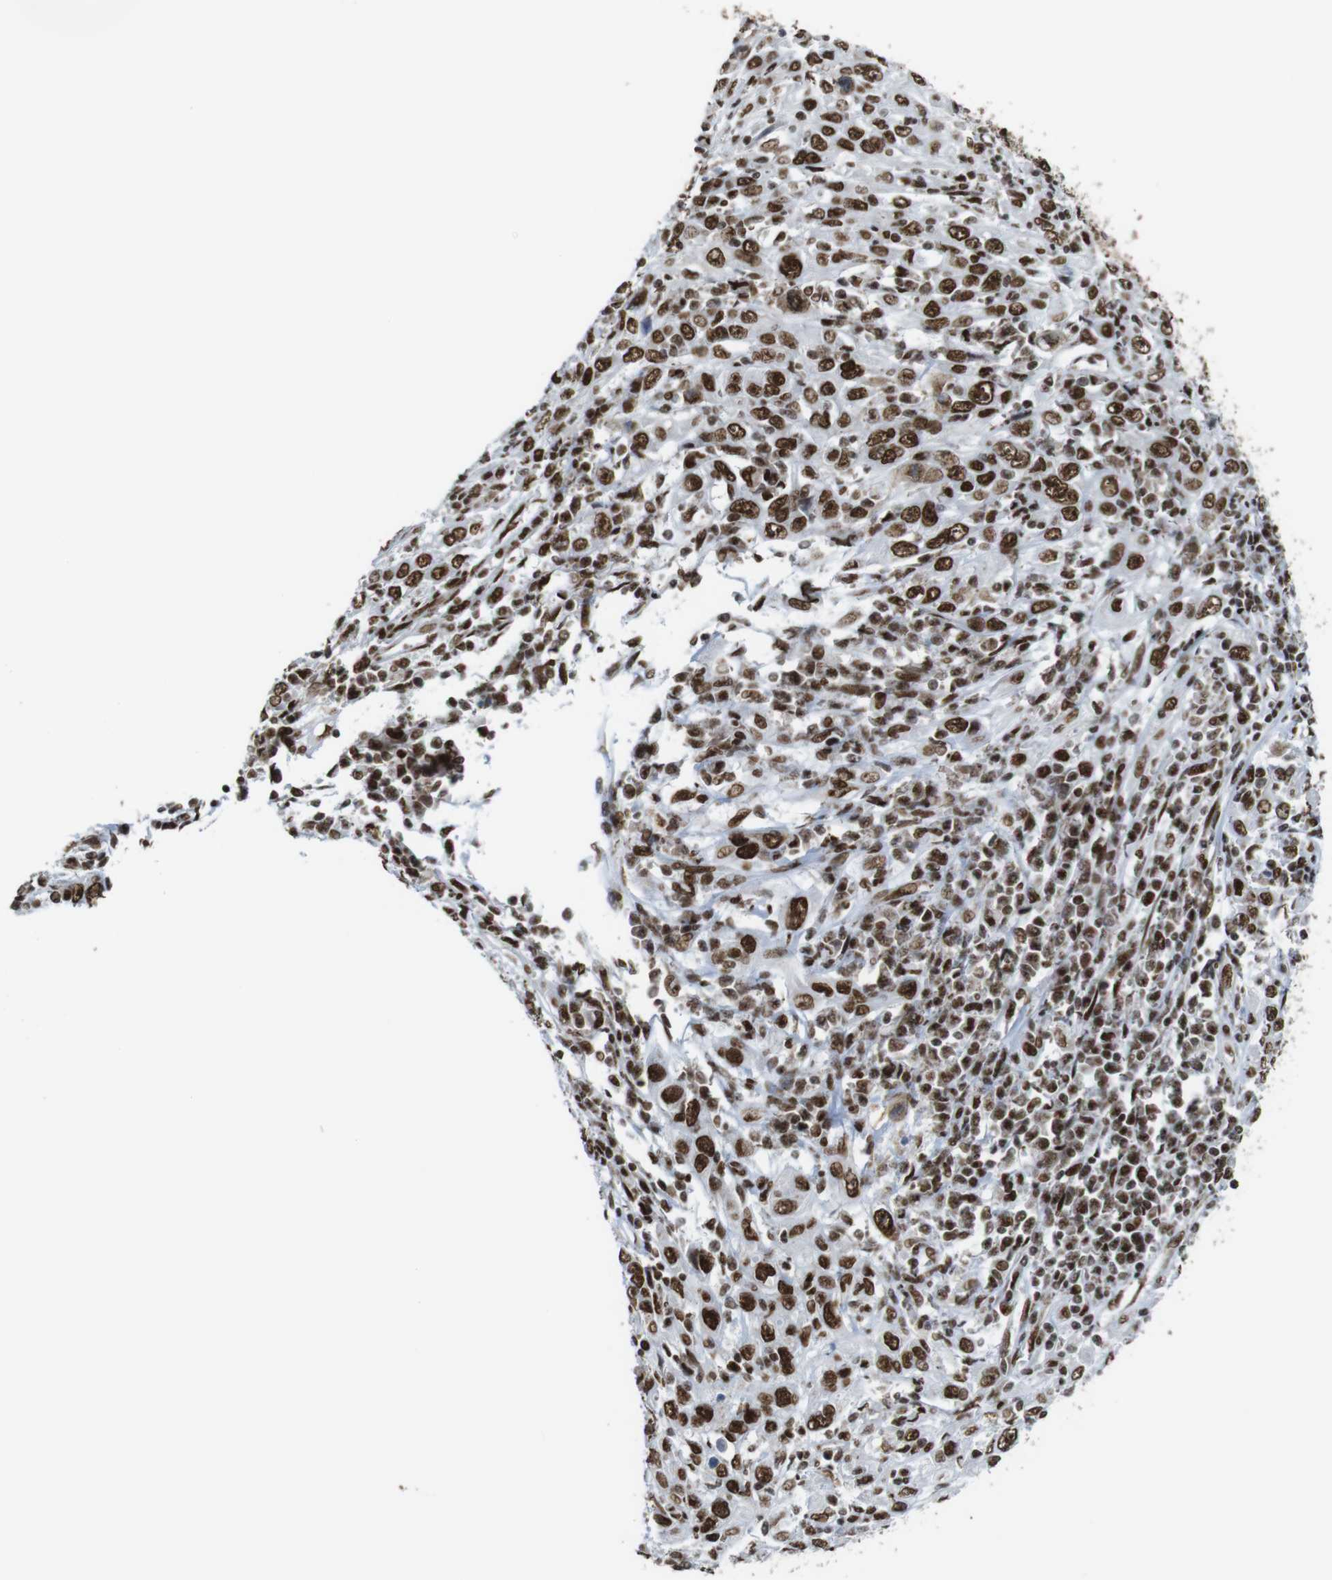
{"staining": {"intensity": "strong", "quantity": ">75%", "location": "nuclear"}, "tissue": "cervical cancer", "cell_type": "Tumor cells", "image_type": "cancer", "snomed": [{"axis": "morphology", "description": "Squamous cell carcinoma, NOS"}, {"axis": "topography", "description": "Cervix"}], "caption": "Protein expression analysis of human cervical squamous cell carcinoma reveals strong nuclear positivity in about >75% of tumor cells.", "gene": "ROMO1", "patient": {"sex": "female", "age": 46}}